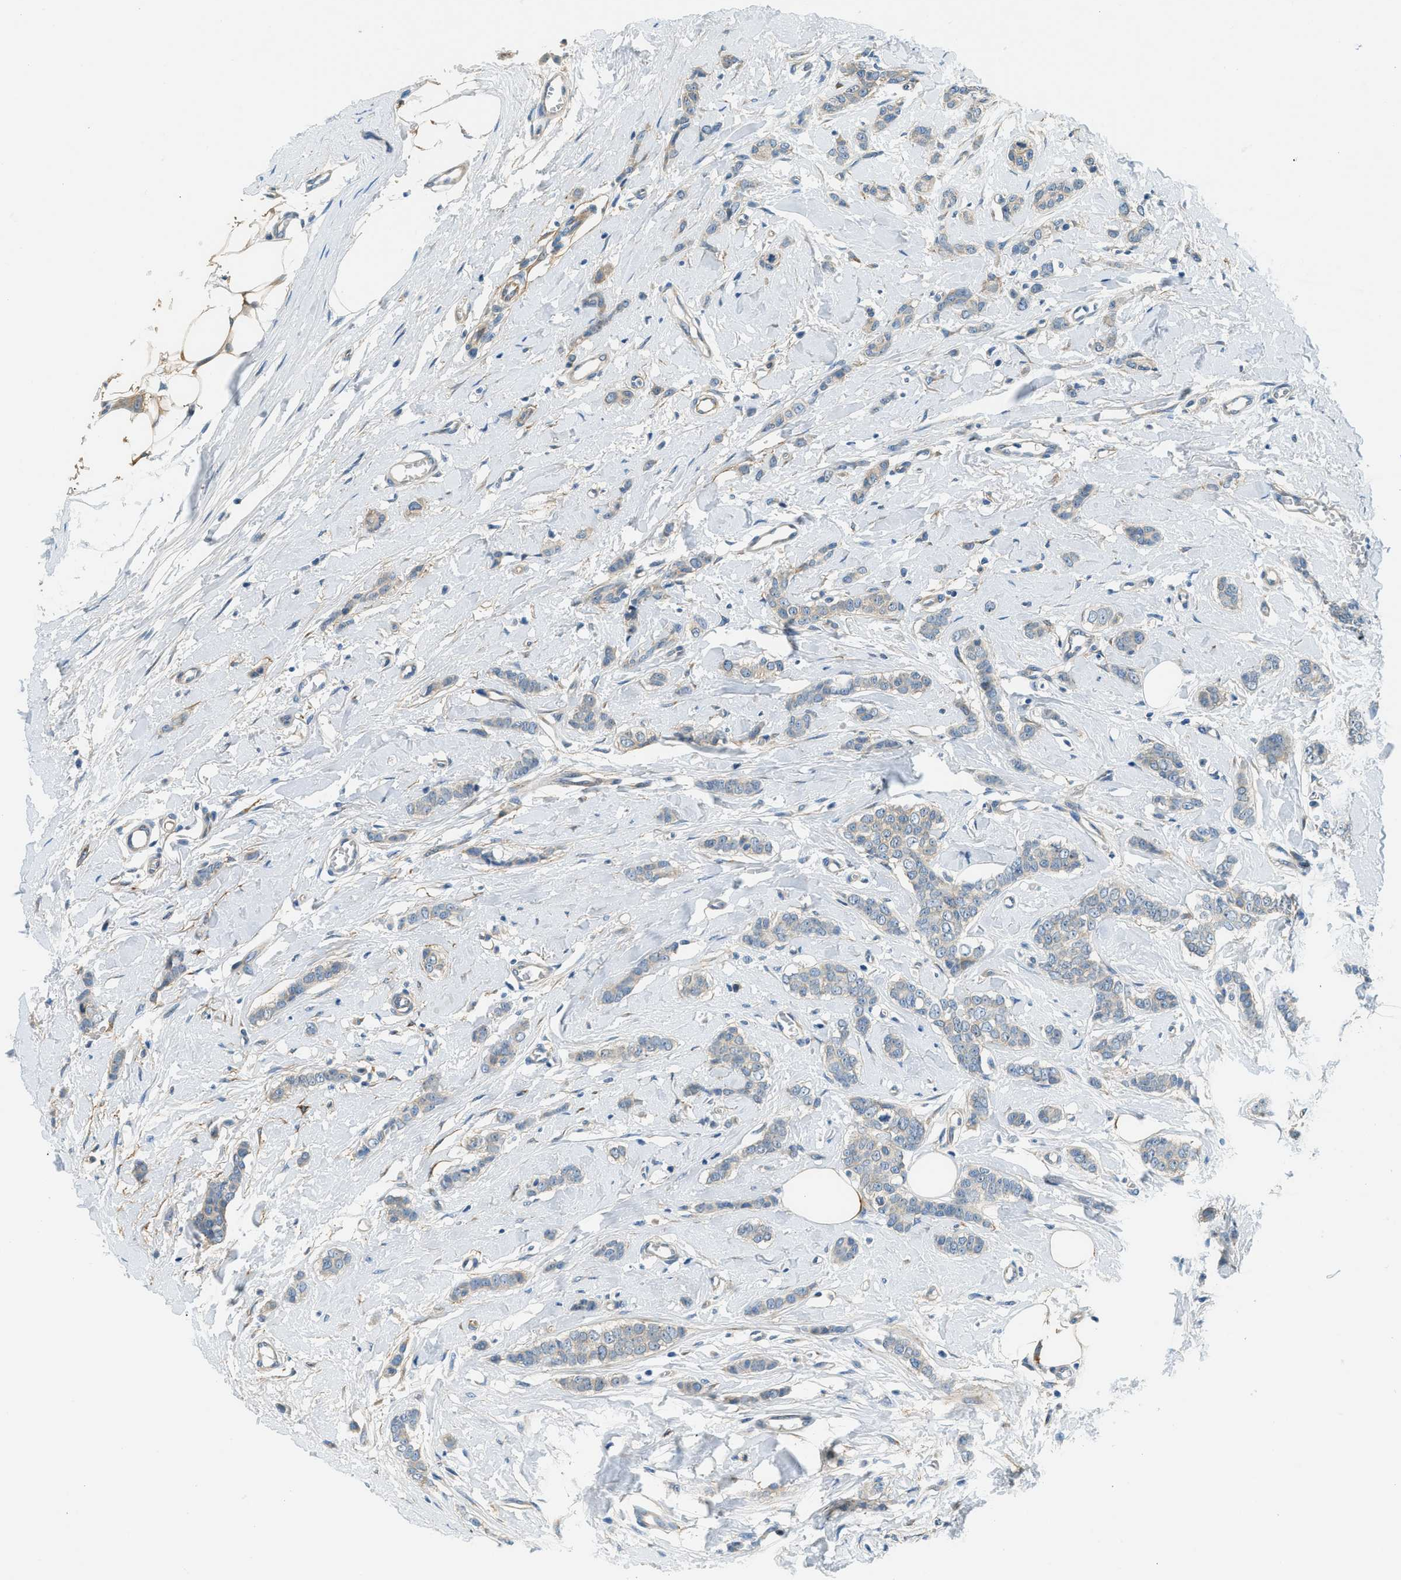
{"staining": {"intensity": "weak", "quantity": "<25%", "location": "cytoplasmic/membranous"}, "tissue": "breast cancer", "cell_type": "Tumor cells", "image_type": "cancer", "snomed": [{"axis": "morphology", "description": "Lobular carcinoma"}, {"axis": "topography", "description": "Skin"}, {"axis": "topography", "description": "Breast"}], "caption": "Immunohistochemistry (IHC) micrograph of neoplastic tissue: breast cancer stained with DAB (3,3'-diaminobenzidine) reveals no significant protein staining in tumor cells.", "gene": "ZNF367", "patient": {"sex": "female", "age": 46}}